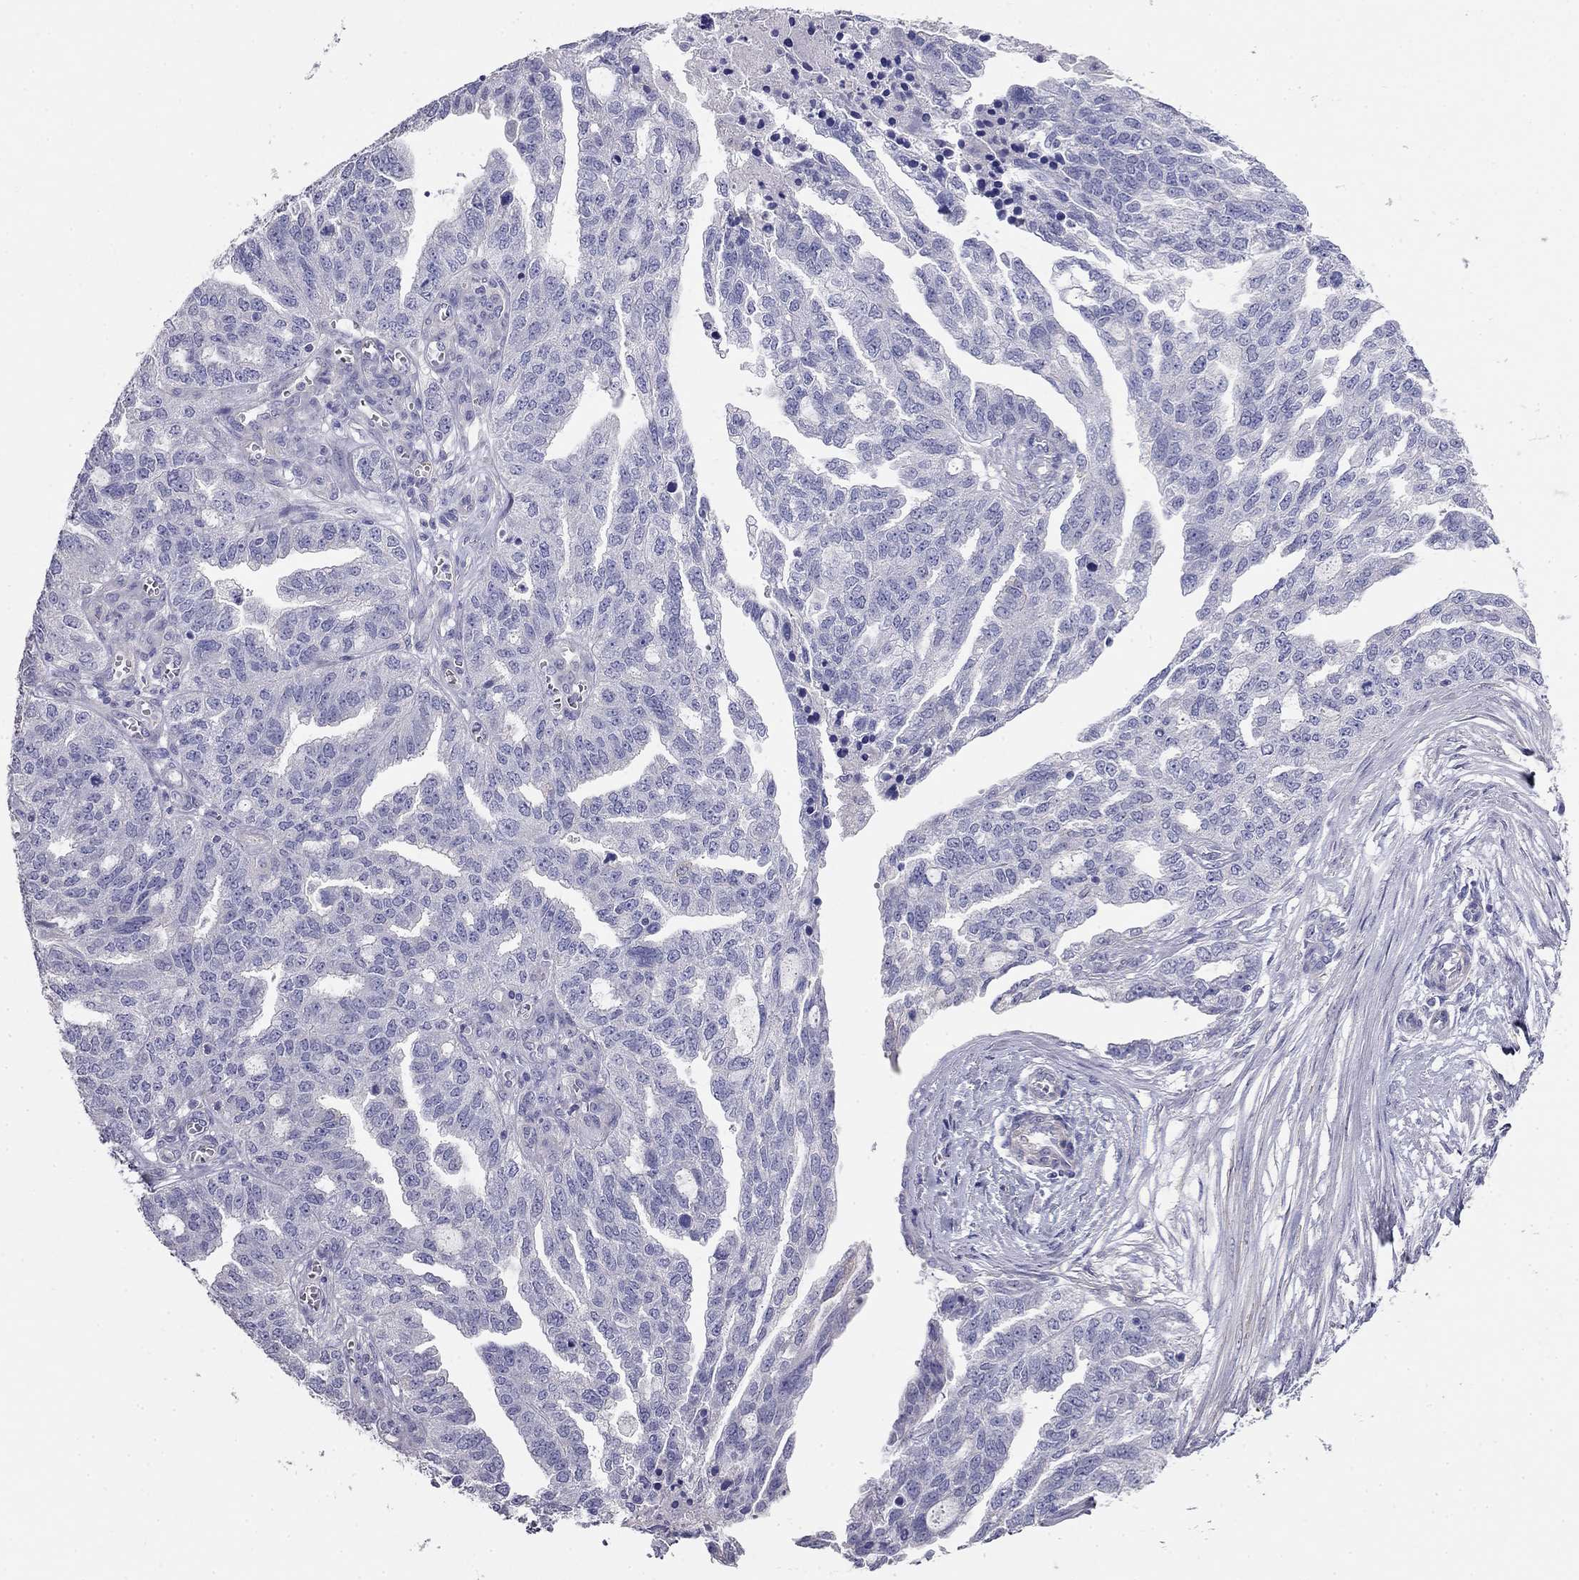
{"staining": {"intensity": "negative", "quantity": "none", "location": "none"}, "tissue": "ovarian cancer", "cell_type": "Tumor cells", "image_type": "cancer", "snomed": [{"axis": "morphology", "description": "Cystadenocarcinoma, serous, NOS"}, {"axis": "topography", "description": "Ovary"}], "caption": "This micrograph is of ovarian serous cystadenocarcinoma stained with immunohistochemistry (IHC) to label a protein in brown with the nuclei are counter-stained blue. There is no staining in tumor cells.", "gene": "LY6H", "patient": {"sex": "female", "age": 51}}